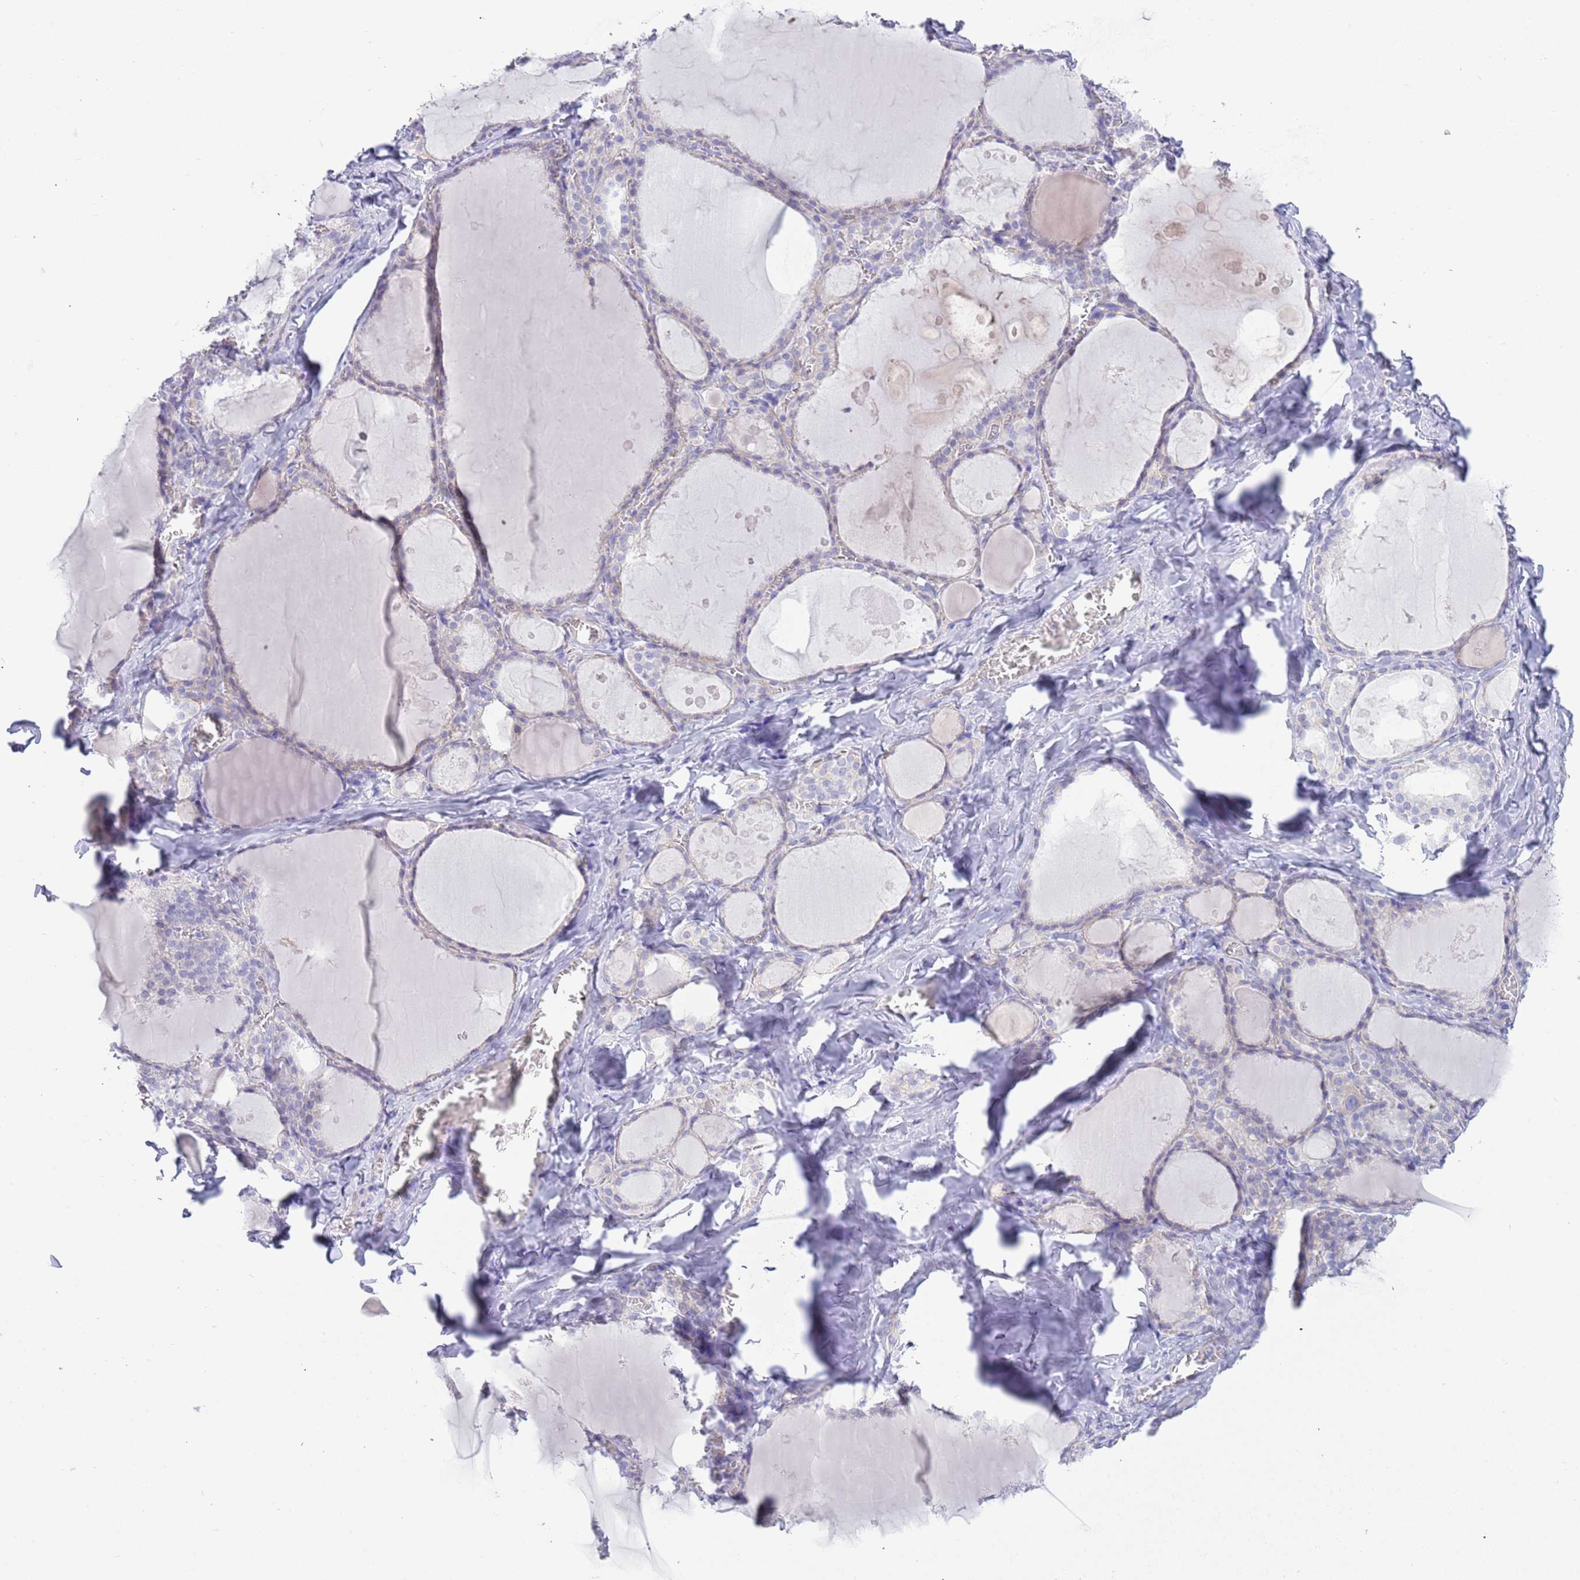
{"staining": {"intensity": "negative", "quantity": "none", "location": "none"}, "tissue": "thyroid gland", "cell_type": "Glandular cells", "image_type": "normal", "snomed": [{"axis": "morphology", "description": "Normal tissue, NOS"}, {"axis": "topography", "description": "Thyroid gland"}], "caption": "Immunohistochemistry of unremarkable human thyroid gland shows no expression in glandular cells. (DAB (3,3'-diaminobenzidine) immunohistochemistry, high magnification).", "gene": "ACR", "patient": {"sex": "male", "age": 56}}